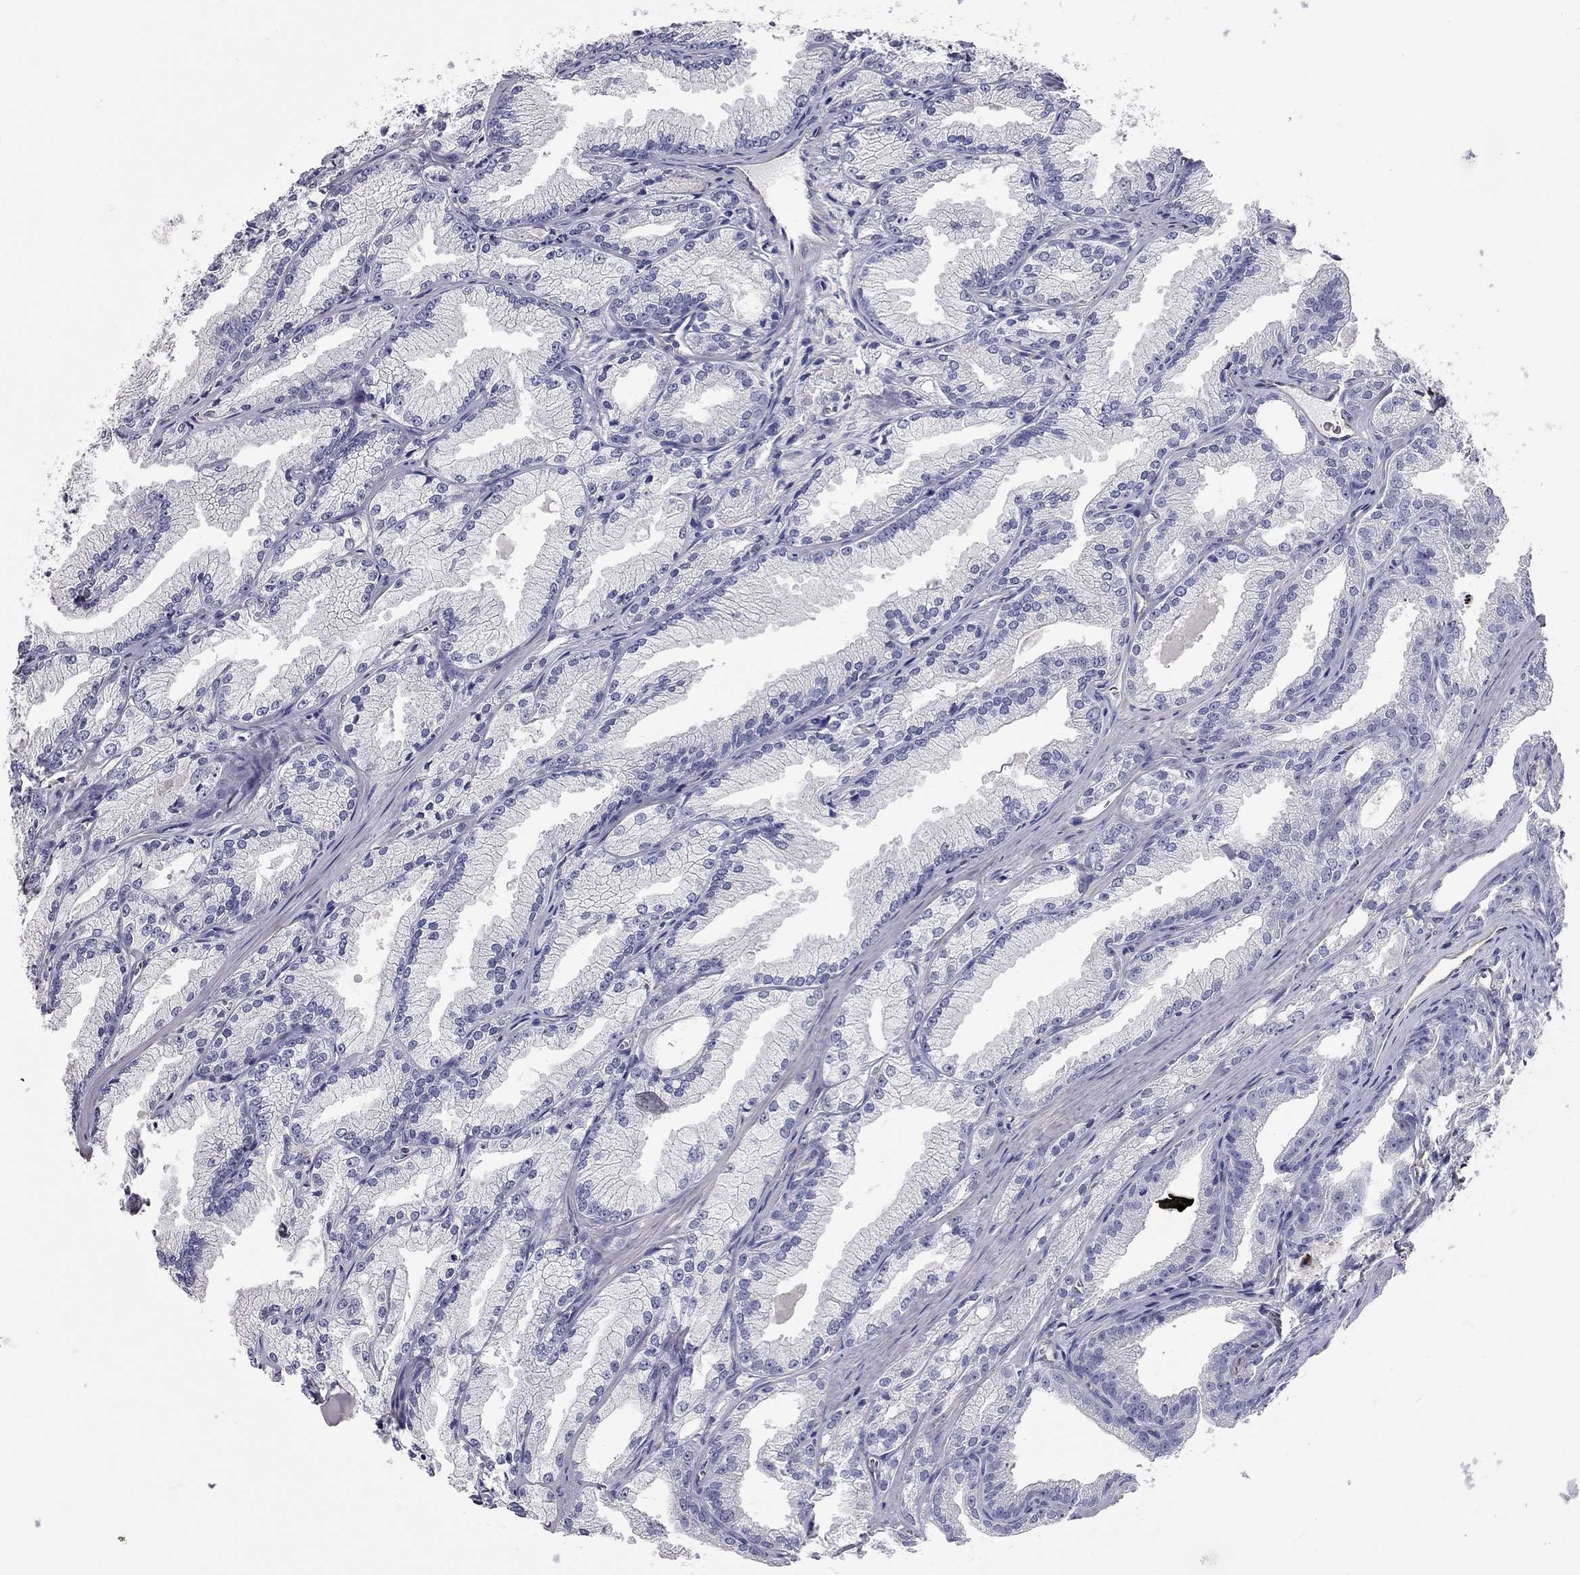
{"staining": {"intensity": "negative", "quantity": "none", "location": "none"}, "tissue": "prostate cancer", "cell_type": "Tumor cells", "image_type": "cancer", "snomed": [{"axis": "morphology", "description": "Adenocarcinoma, NOS"}, {"axis": "morphology", "description": "Adenocarcinoma, High grade"}, {"axis": "topography", "description": "Prostate"}], "caption": "The immunohistochemistry histopathology image has no significant expression in tumor cells of prostate cancer (adenocarcinoma) tissue.", "gene": "C10orf90", "patient": {"sex": "male", "age": 70}}